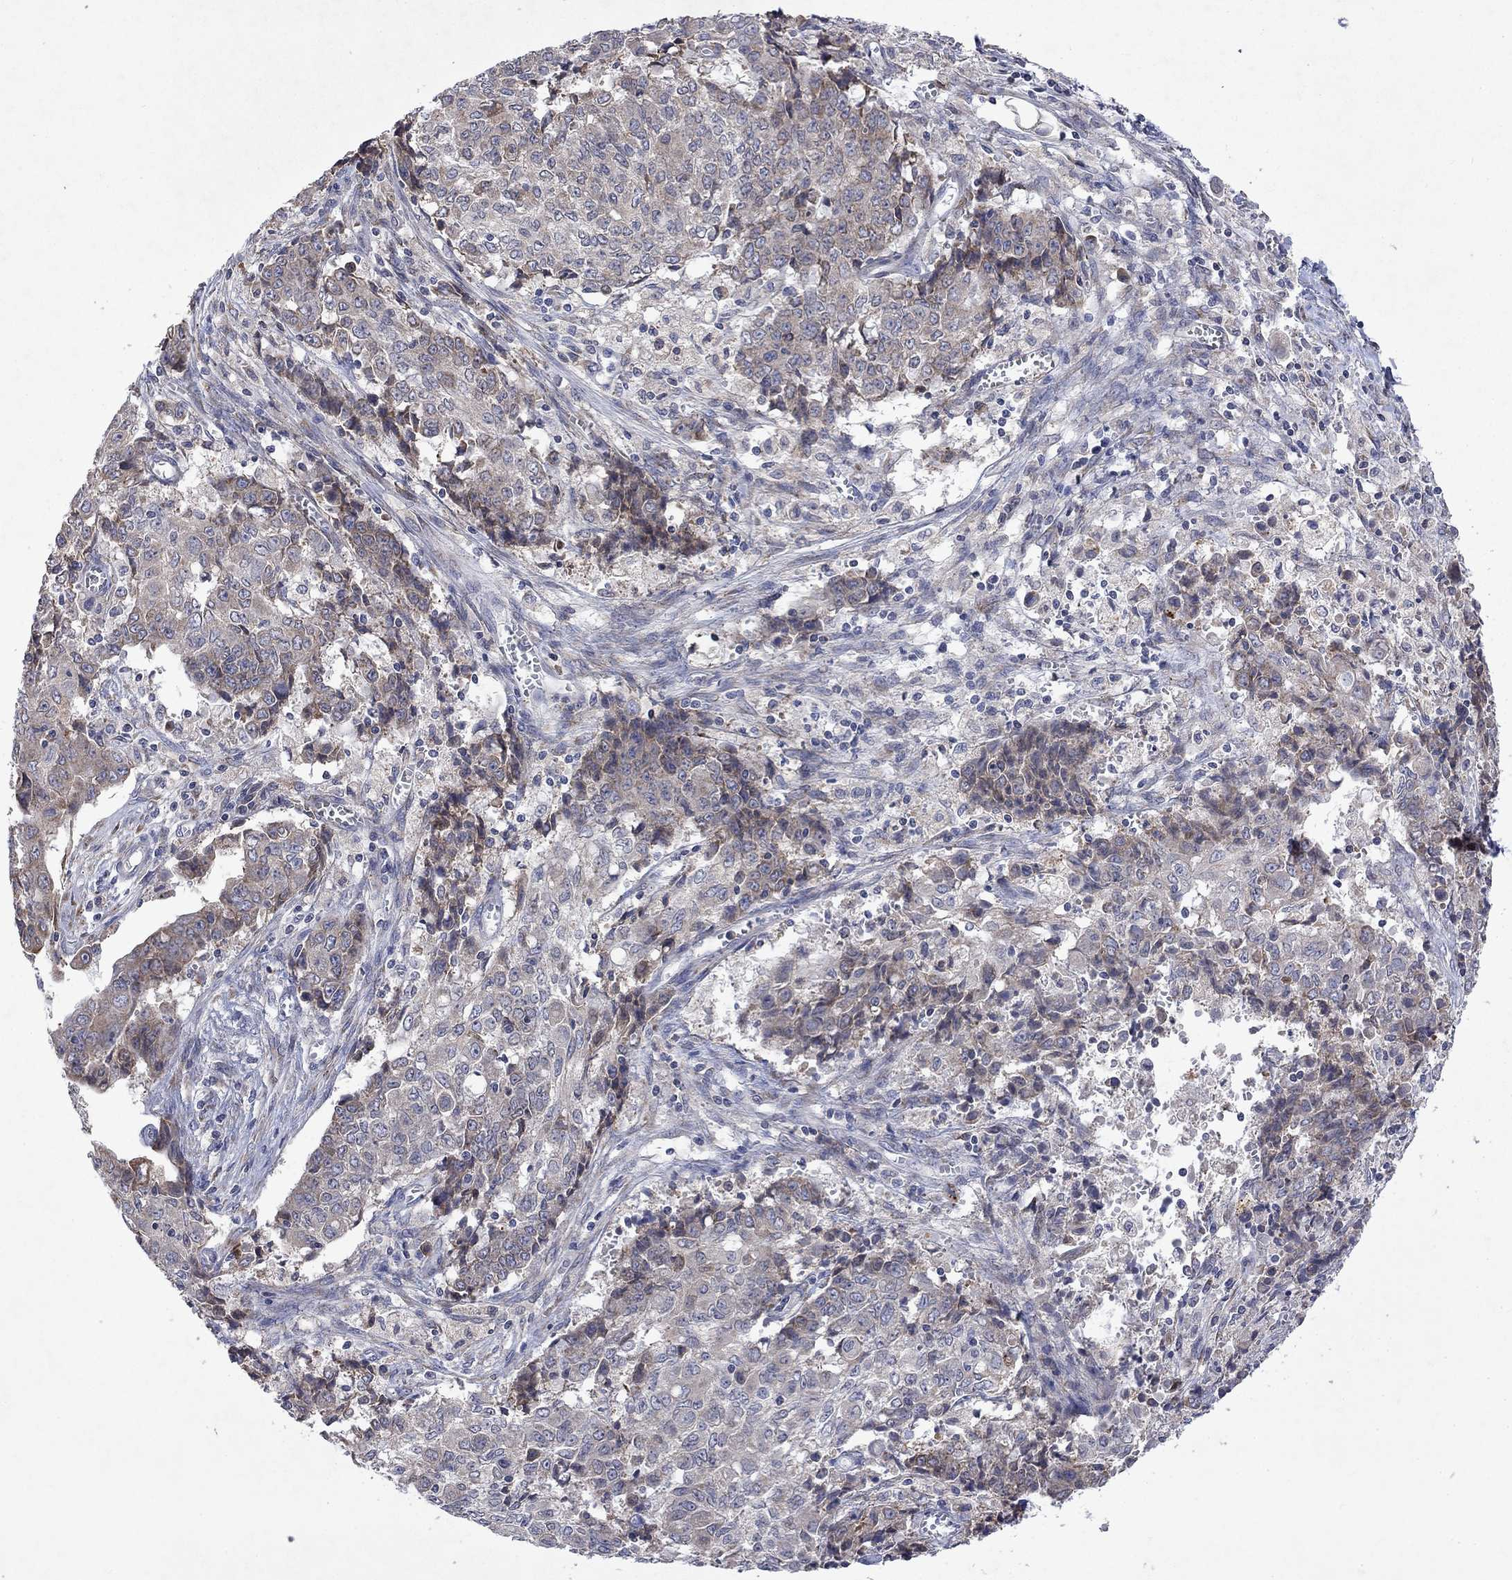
{"staining": {"intensity": "negative", "quantity": "none", "location": "none"}, "tissue": "ovarian cancer", "cell_type": "Tumor cells", "image_type": "cancer", "snomed": [{"axis": "morphology", "description": "Carcinoma, endometroid"}, {"axis": "topography", "description": "Ovary"}], "caption": "The photomicrograph shows no significant positivity in tumor cells of endometroid carcinoma (ovarian). (Immunohistochemistry, brightfield microscopy, high magnification).", "gene": "TMEM97", "patient": {"sex": "female", "age": 42}}